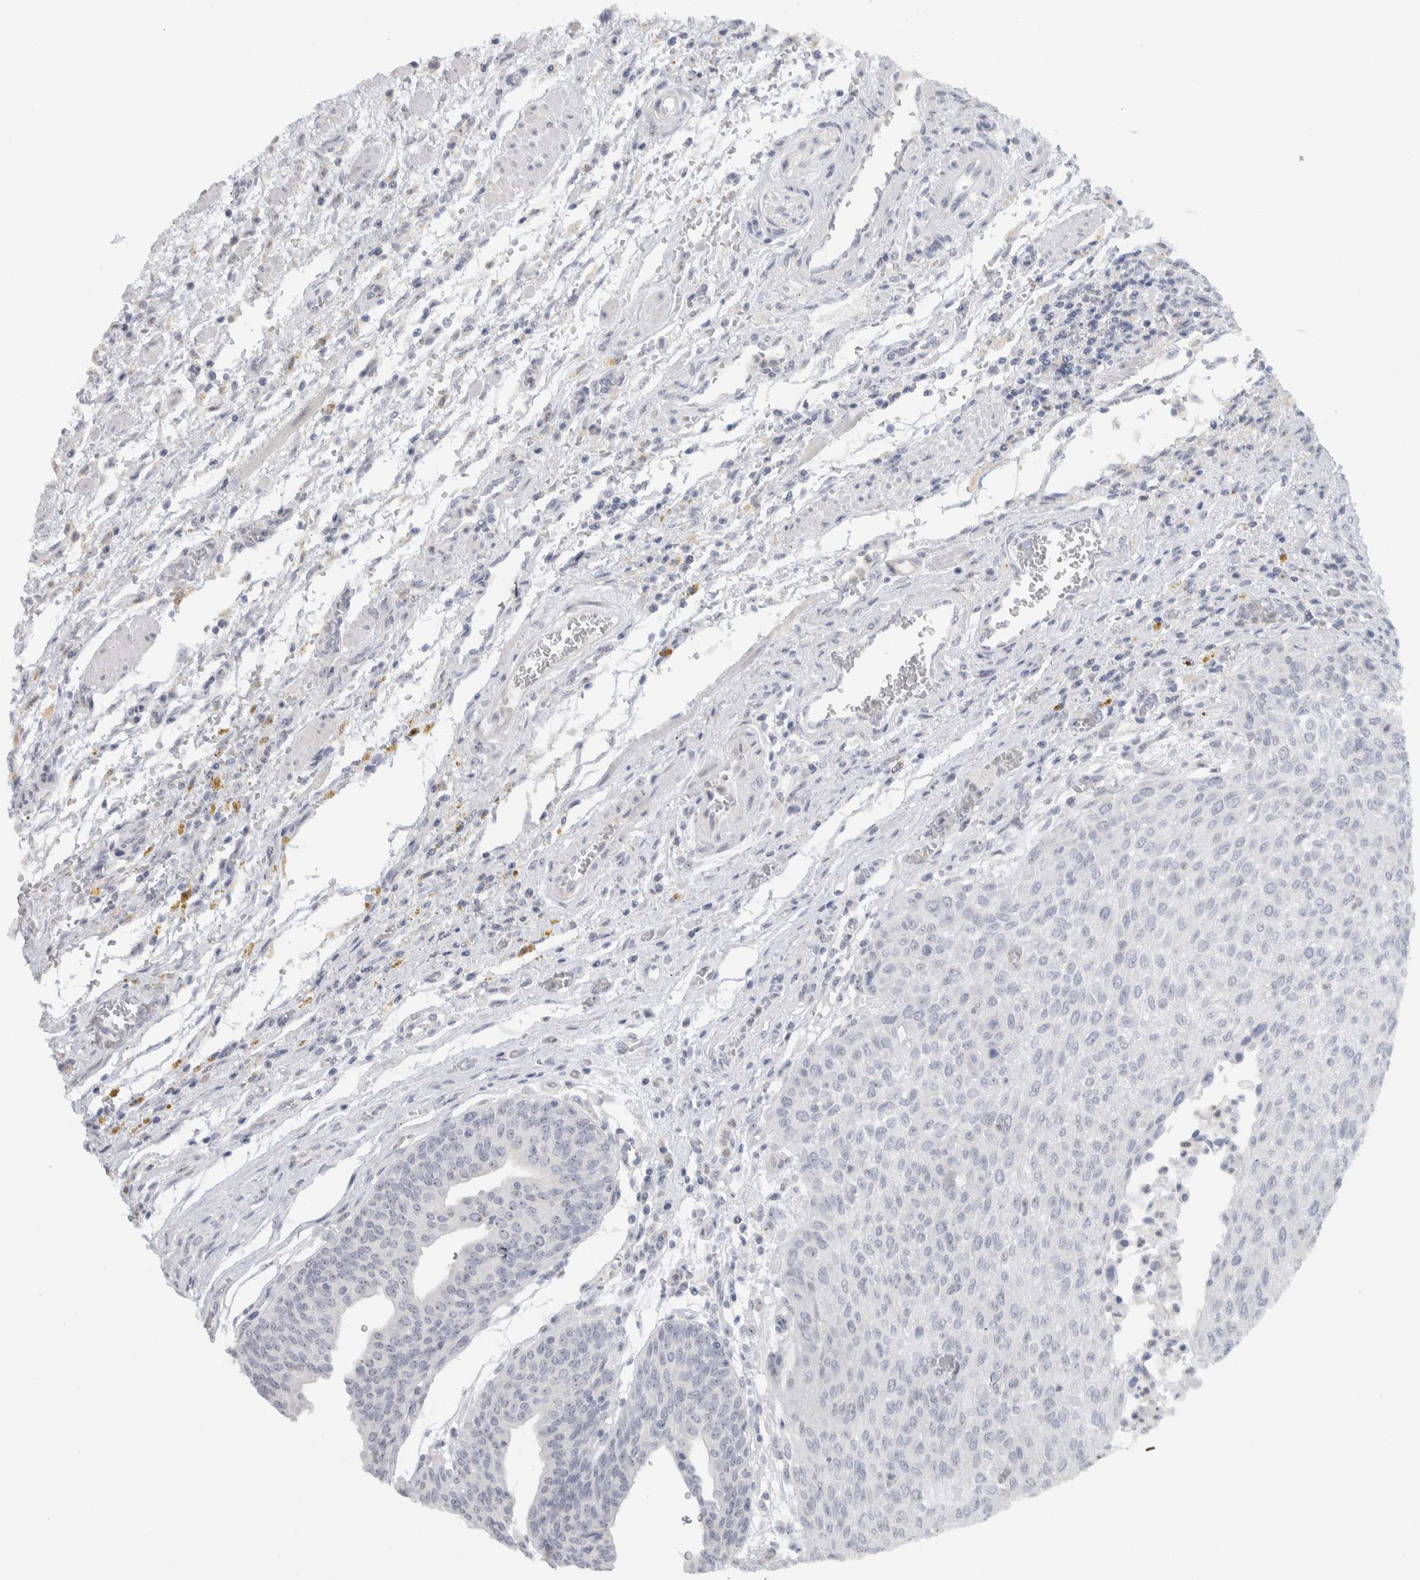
{"staining": {"intensity": "negative", "quantity": "none", "location": "none"}, "tissue": "urothelial cancer", "cell_type": "Tumor cells", "image_type": "cancer", "snomed": [{"axis": "morphology", "description": "Urothelial carcinoma, Low grade"}, {"axis": "morphology", "description": "Urothelial carcinoma, High grade"}, {"axis": "topography", "description": "Urinary bladder"}], "caption": "Immunohistochemistry (IHC) image of neoplastic tissue: high-grade urothelial carcinoma stained with DAB (3,3'-diaminobenzidine) shows no significant protein expression in tumor cells.", "gene": "FMR1NB", "patient": {"sex": "male", "age": 35}}